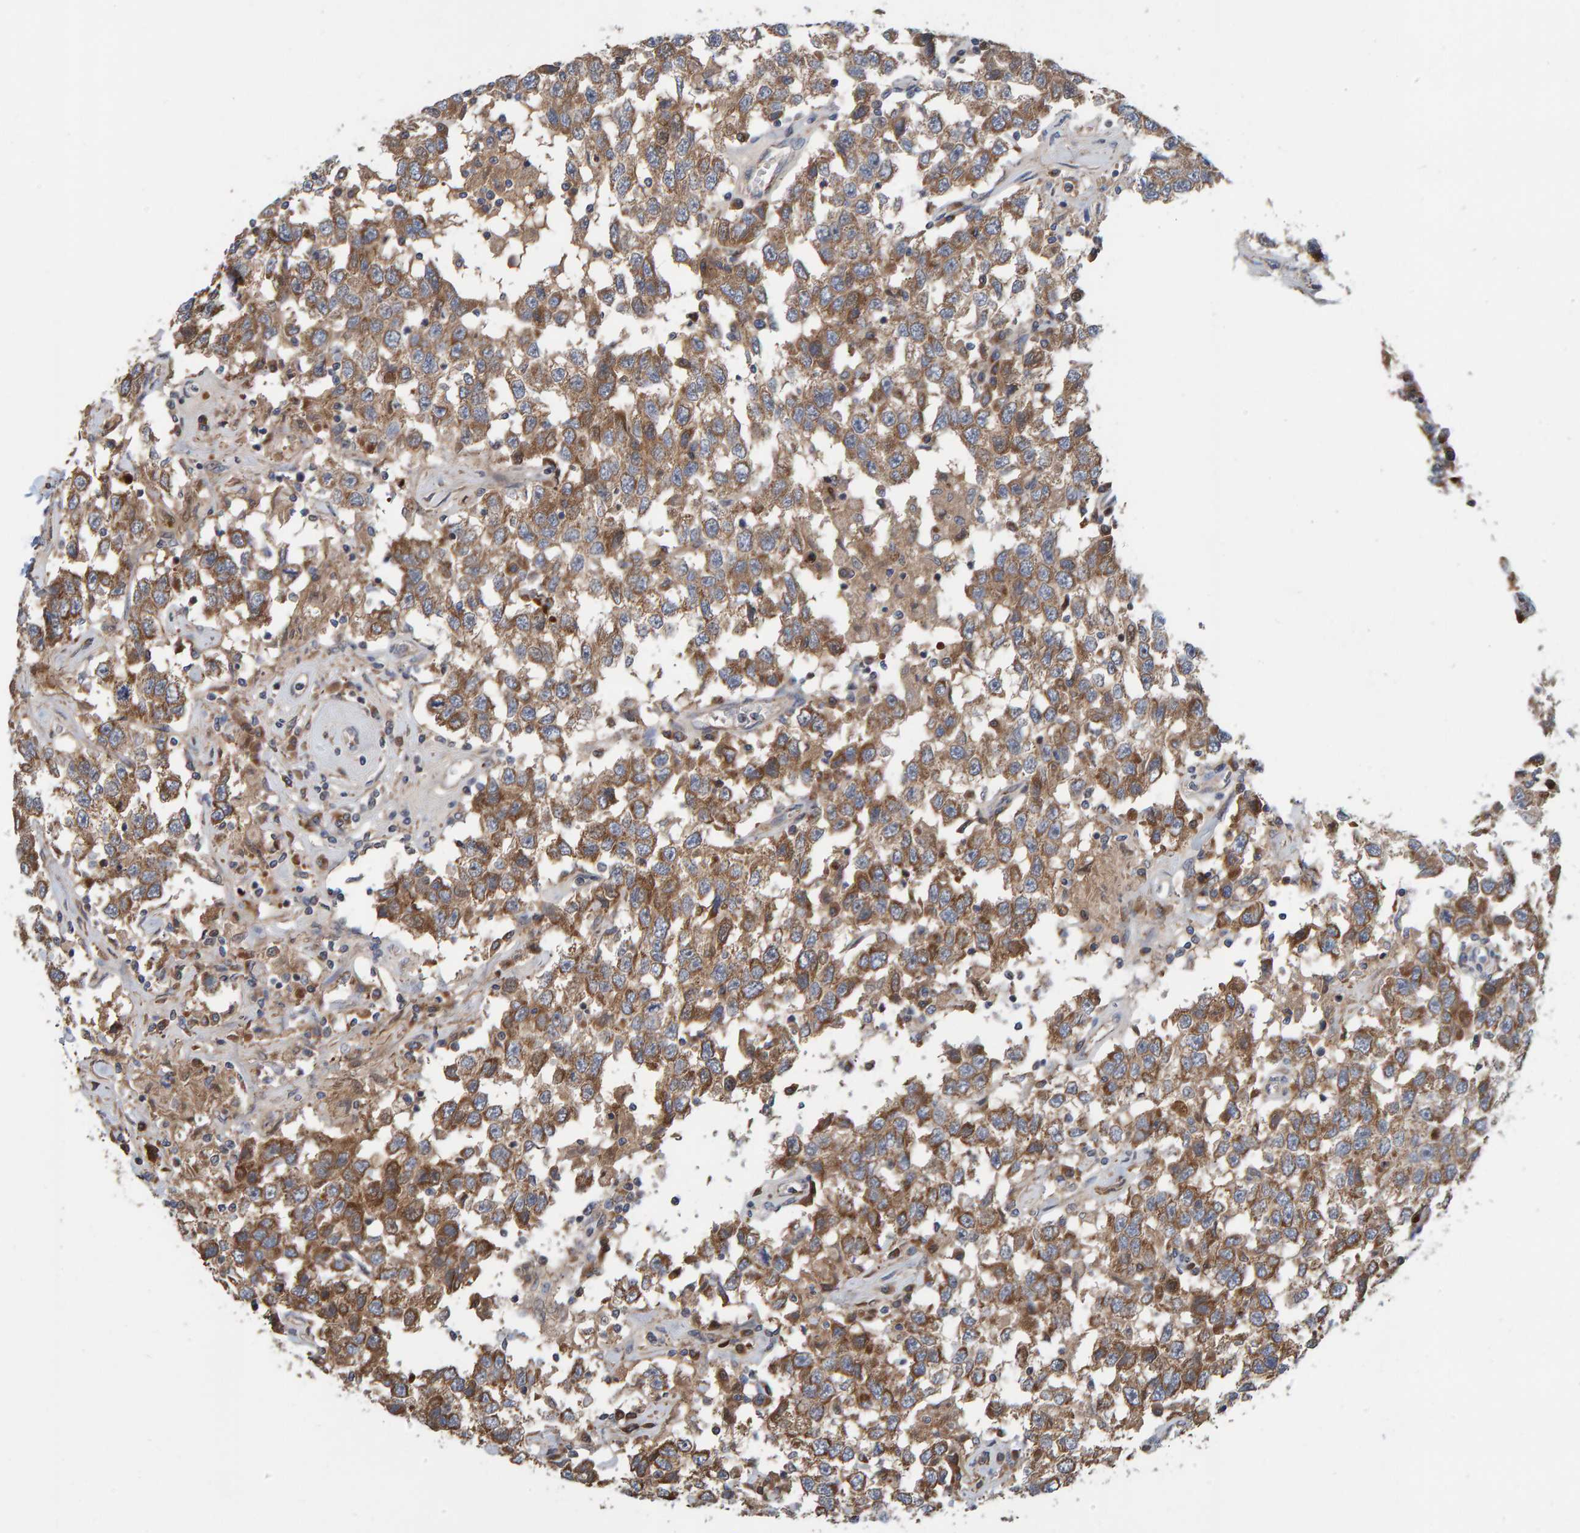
{"staining": {"intensity": "moderate", "quantity": ">75%", "location": "cytoplasmic/membranous"}, "tissue": "testis cancer", "cell_type": "Tumor cells", "image_type": "cancer", "snomed": [{"axis": "morphology", "description": "Seminoma, NOS"}, {"axis": "topography", "description": "Testis"}], "caption": "Immunohistochemistry (IHC) (DAB (3,3'-diaminobenzidine)) staining of testis seminoma displays moderate cytoplasmic/membranous protein positivity in approximately >75% of tumor cells.", "gene": "KIAA0753", "patient": {"sex": "male", "age": 41}}